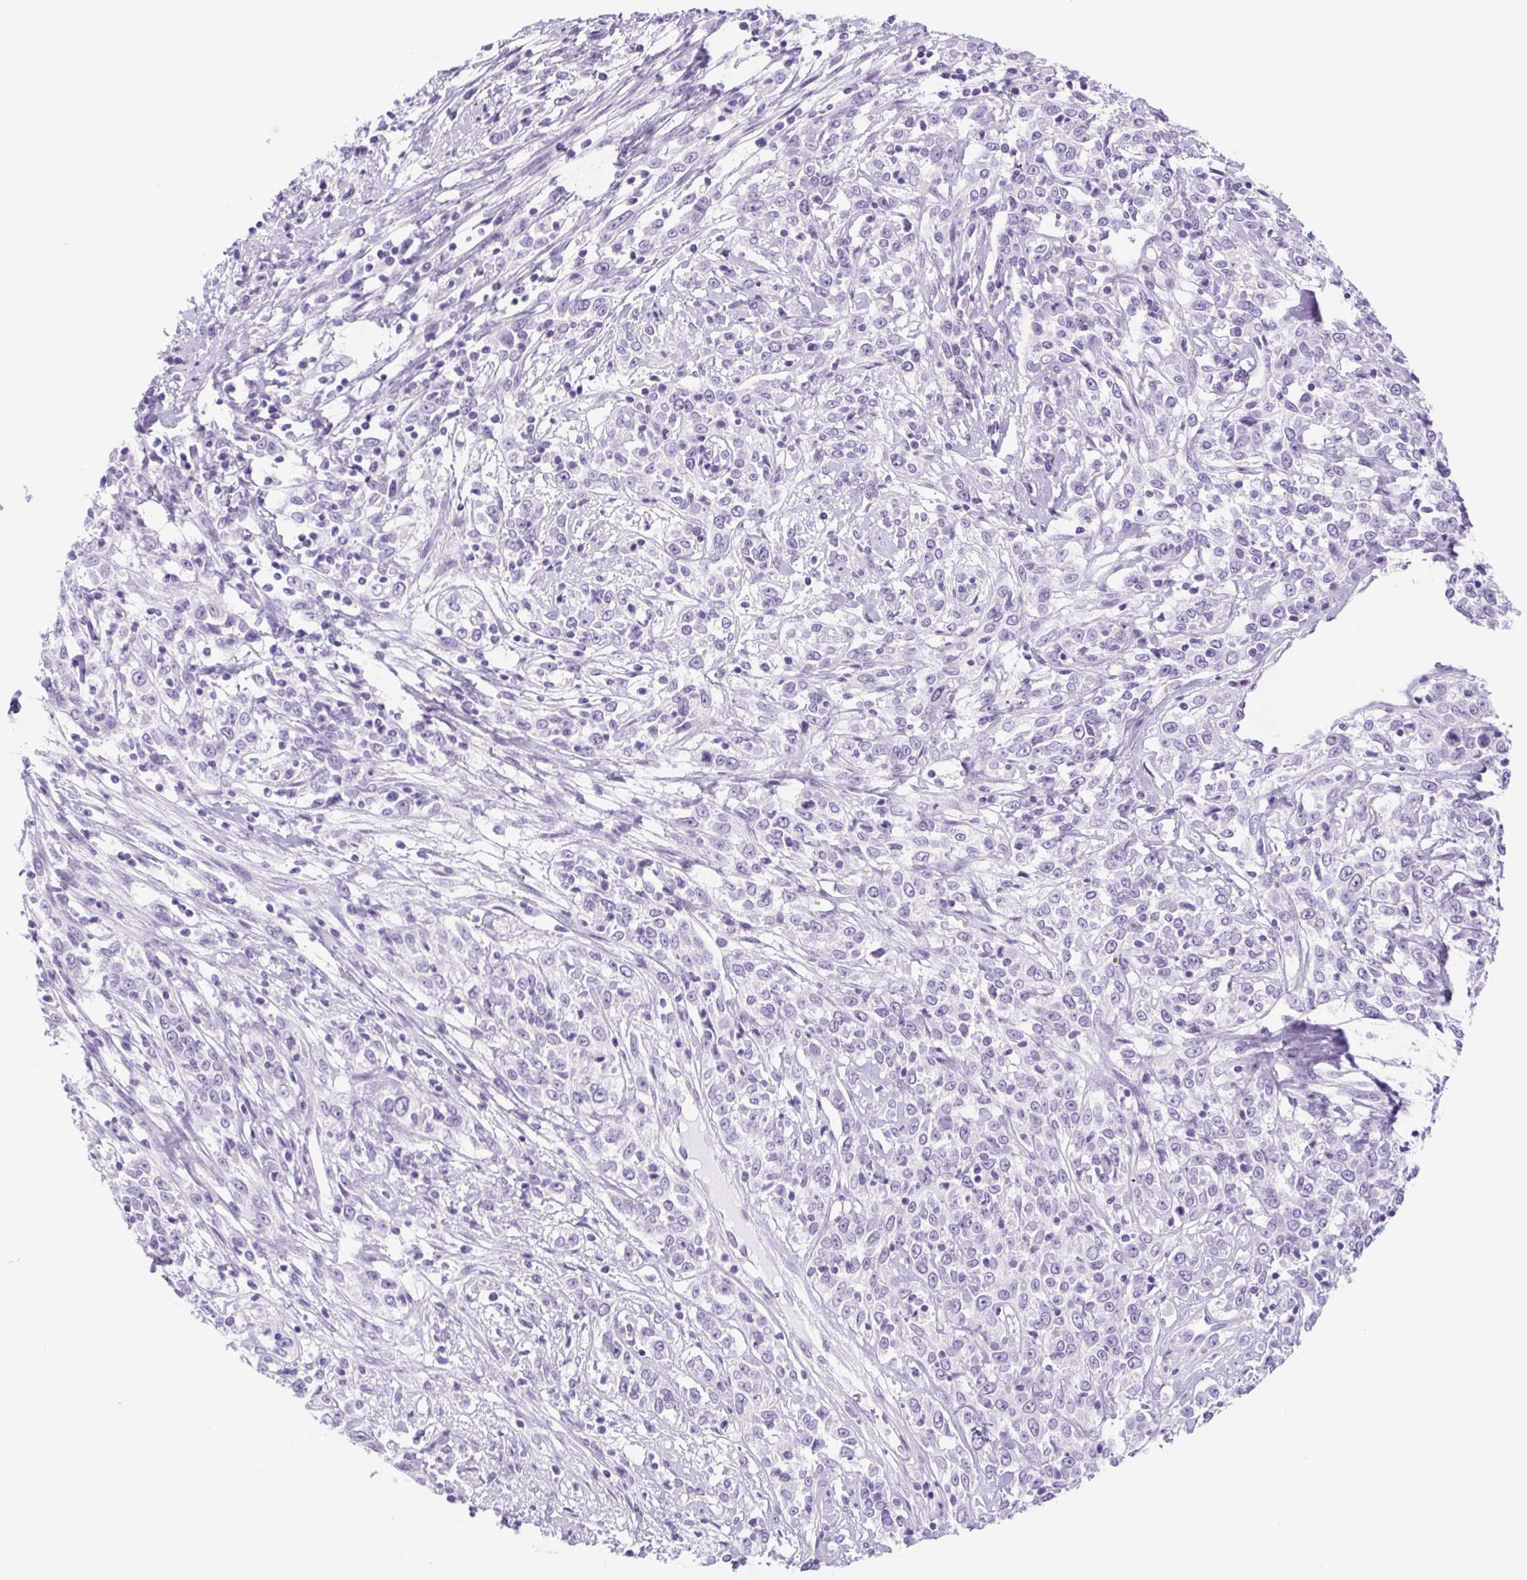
{"staining": {"intensity": "negative", "quantity": "none", "location": "none"}, "tissue": "cervical cancer", "cell_type": "Tumor cells", "image_type": "cancer", "snomed": [{"axis": "morphology", "description": "Adenocarcinoma, NOS"}, {"axis": "topography", "description": "Cervix"}], "caption": "Adenocarcinoma (cervical) was stained to show a protein in brown. There is no significant staining in tumor cells. The staining is performed using DAB (3,3'-diaminobenzidine) brown chromogen with nuclei counter-stained in using hematoxylin.", "gene": "CYP21A2", "patient": {"sex": "female", "age": 40}}